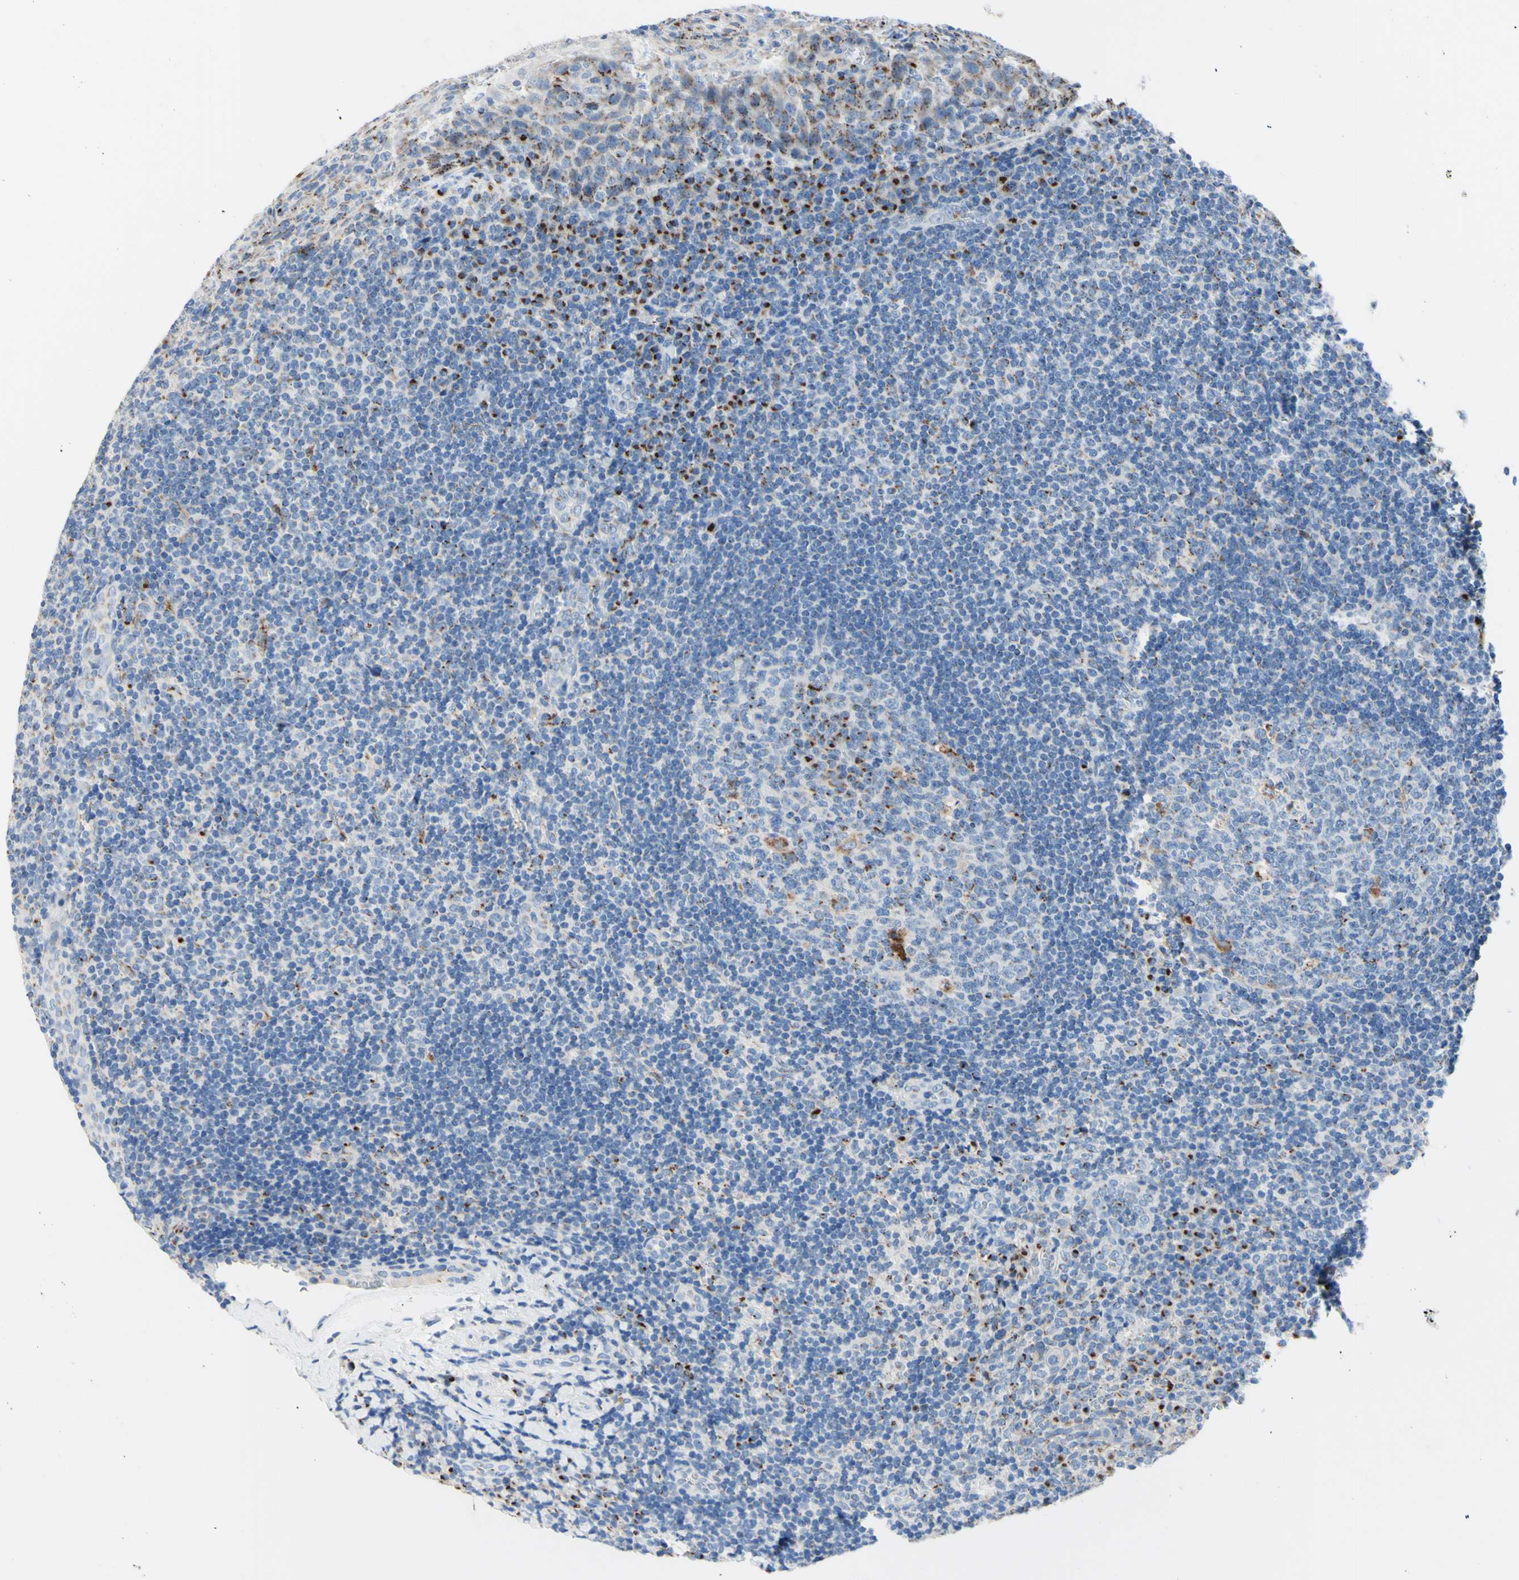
{"staining": {"intensity": "moderate", "quantity": "<25%", "location": "cytoplasmic/membranous"}, "tissue": "tonsil", "cell_type": "Germinal center cells", "image_type": "normal", "snomed": [{"axis": "morphology", "description": "Normal tissue, NOS"}, {"axis": "topography", "description": "Tonsil"}], "caption": "Immunohistochemistry (IHC) (DAB (3,3'-diaminobenzidine)) staining of benign tonsil displays moderate cytoplasmic/membranous protein expression in about <25% of germinal center cells.", "gene": "GALNT2", "patient": {"sex": "male", "age": 37}}